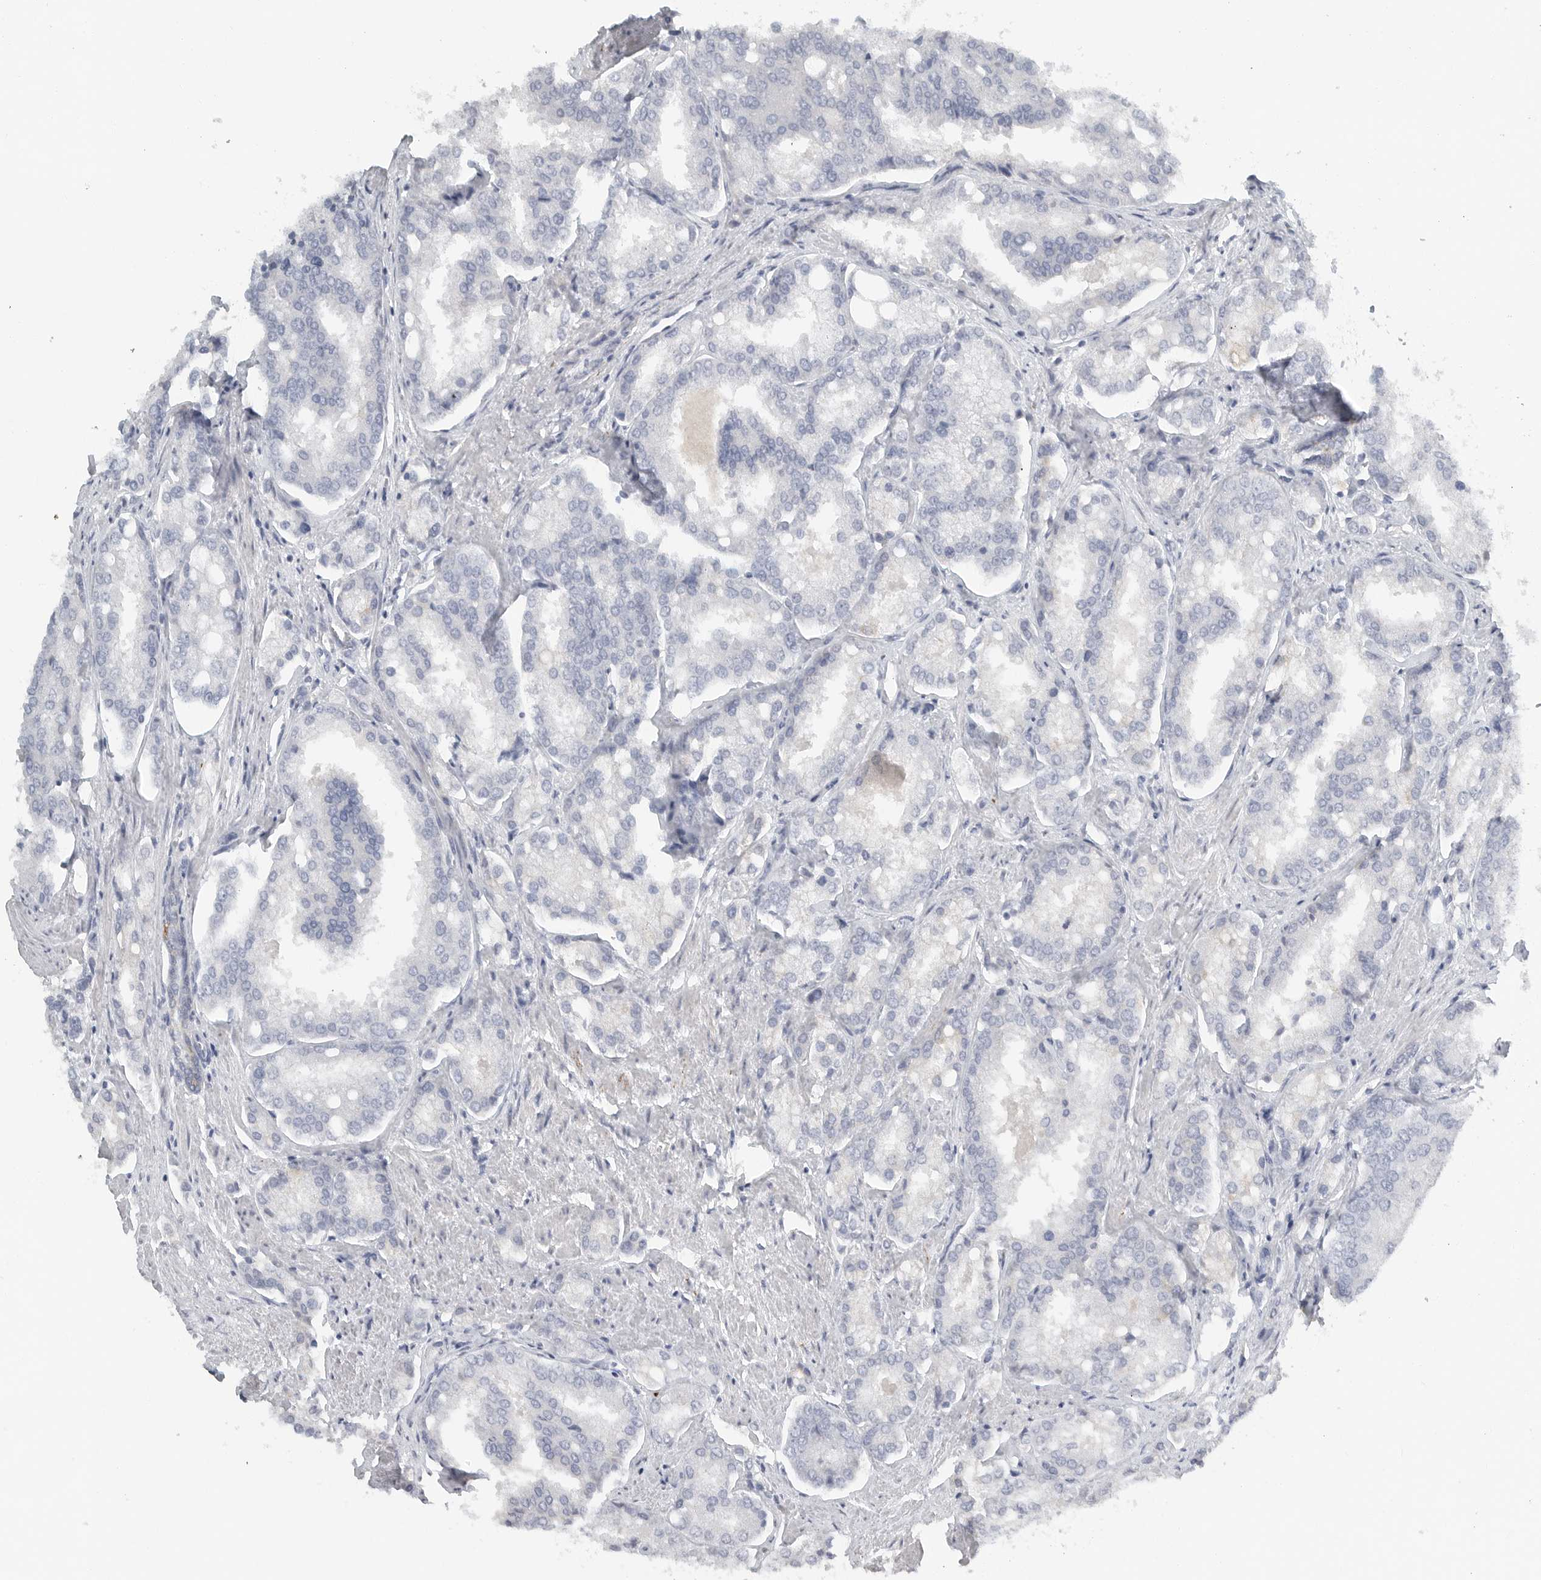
{"staining": {"intensity": "negative", "quantity": "none", "location": "none"}, "tissue": "prostate cancer", "cell_type": "Tumor cells", "image_type": "cancer", "snomed": [{"axis": "morphology", "description": "Adenocarcinoma, High grade"}, {"axis": "topography", "description": "Prostate"}], "caption": "Histopathology image shows no protein expression in tumor cells of adenocarcinoma (high-grade) (prostate) tissue.", "gene": "PAM", "patient": {"sex": "male", "age": 50}}